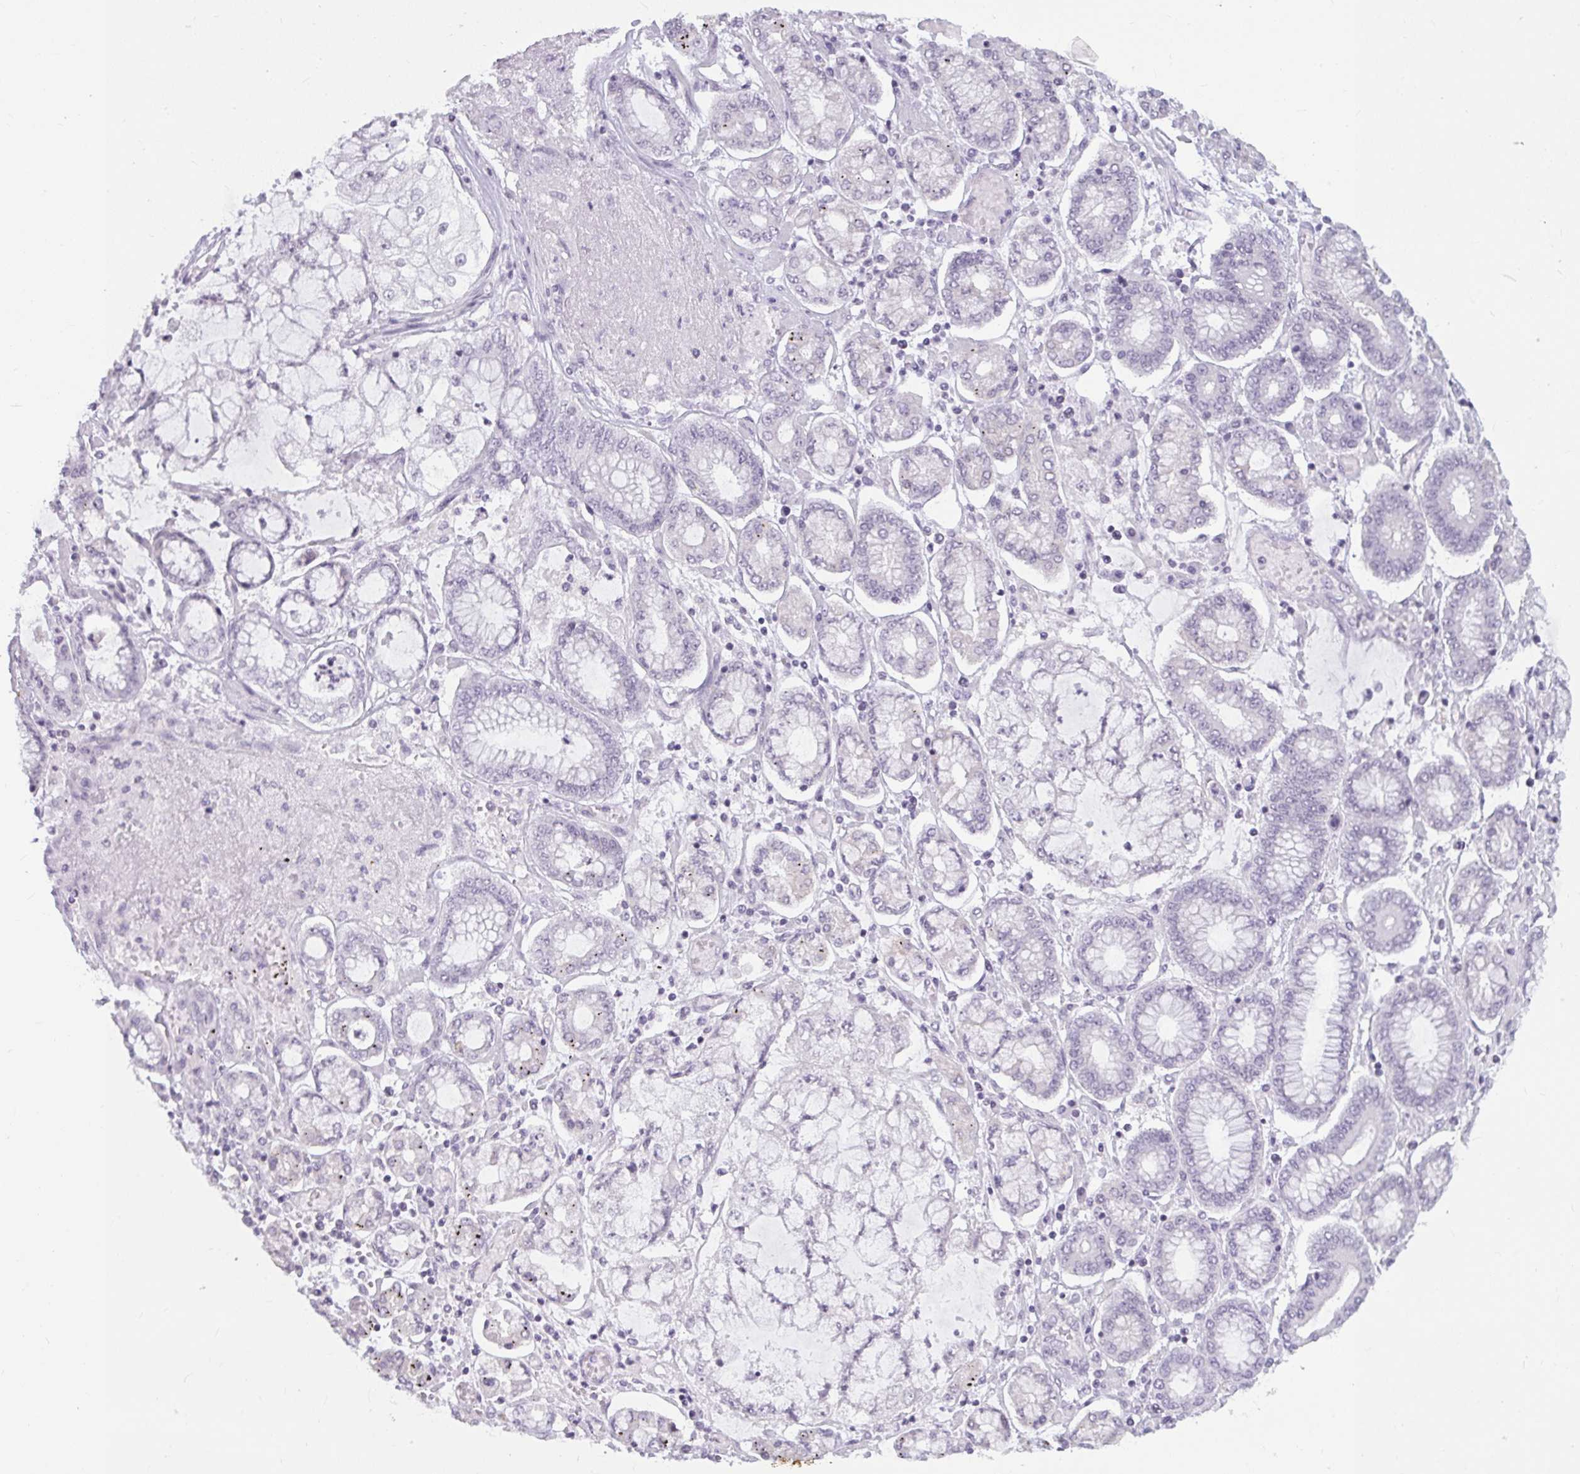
{"staining": {"intensity": "negative", "quantity": "none", "location": "none"}, "tissue": "stomach cancer", "cell_type": "Tumor cells", "image_type": "cancer", "snomed": [{"axis": "morphology", "description": "Adenocarcinoma, NOS"}, {"axis": "topography", "description": "Stomach"}], "caption": "Tumor cells show no significant positivity in stomach cancer (adenocarcinoma).", "gene": "TBC1D4", "patient": {"sex": "male", "age": 76}}